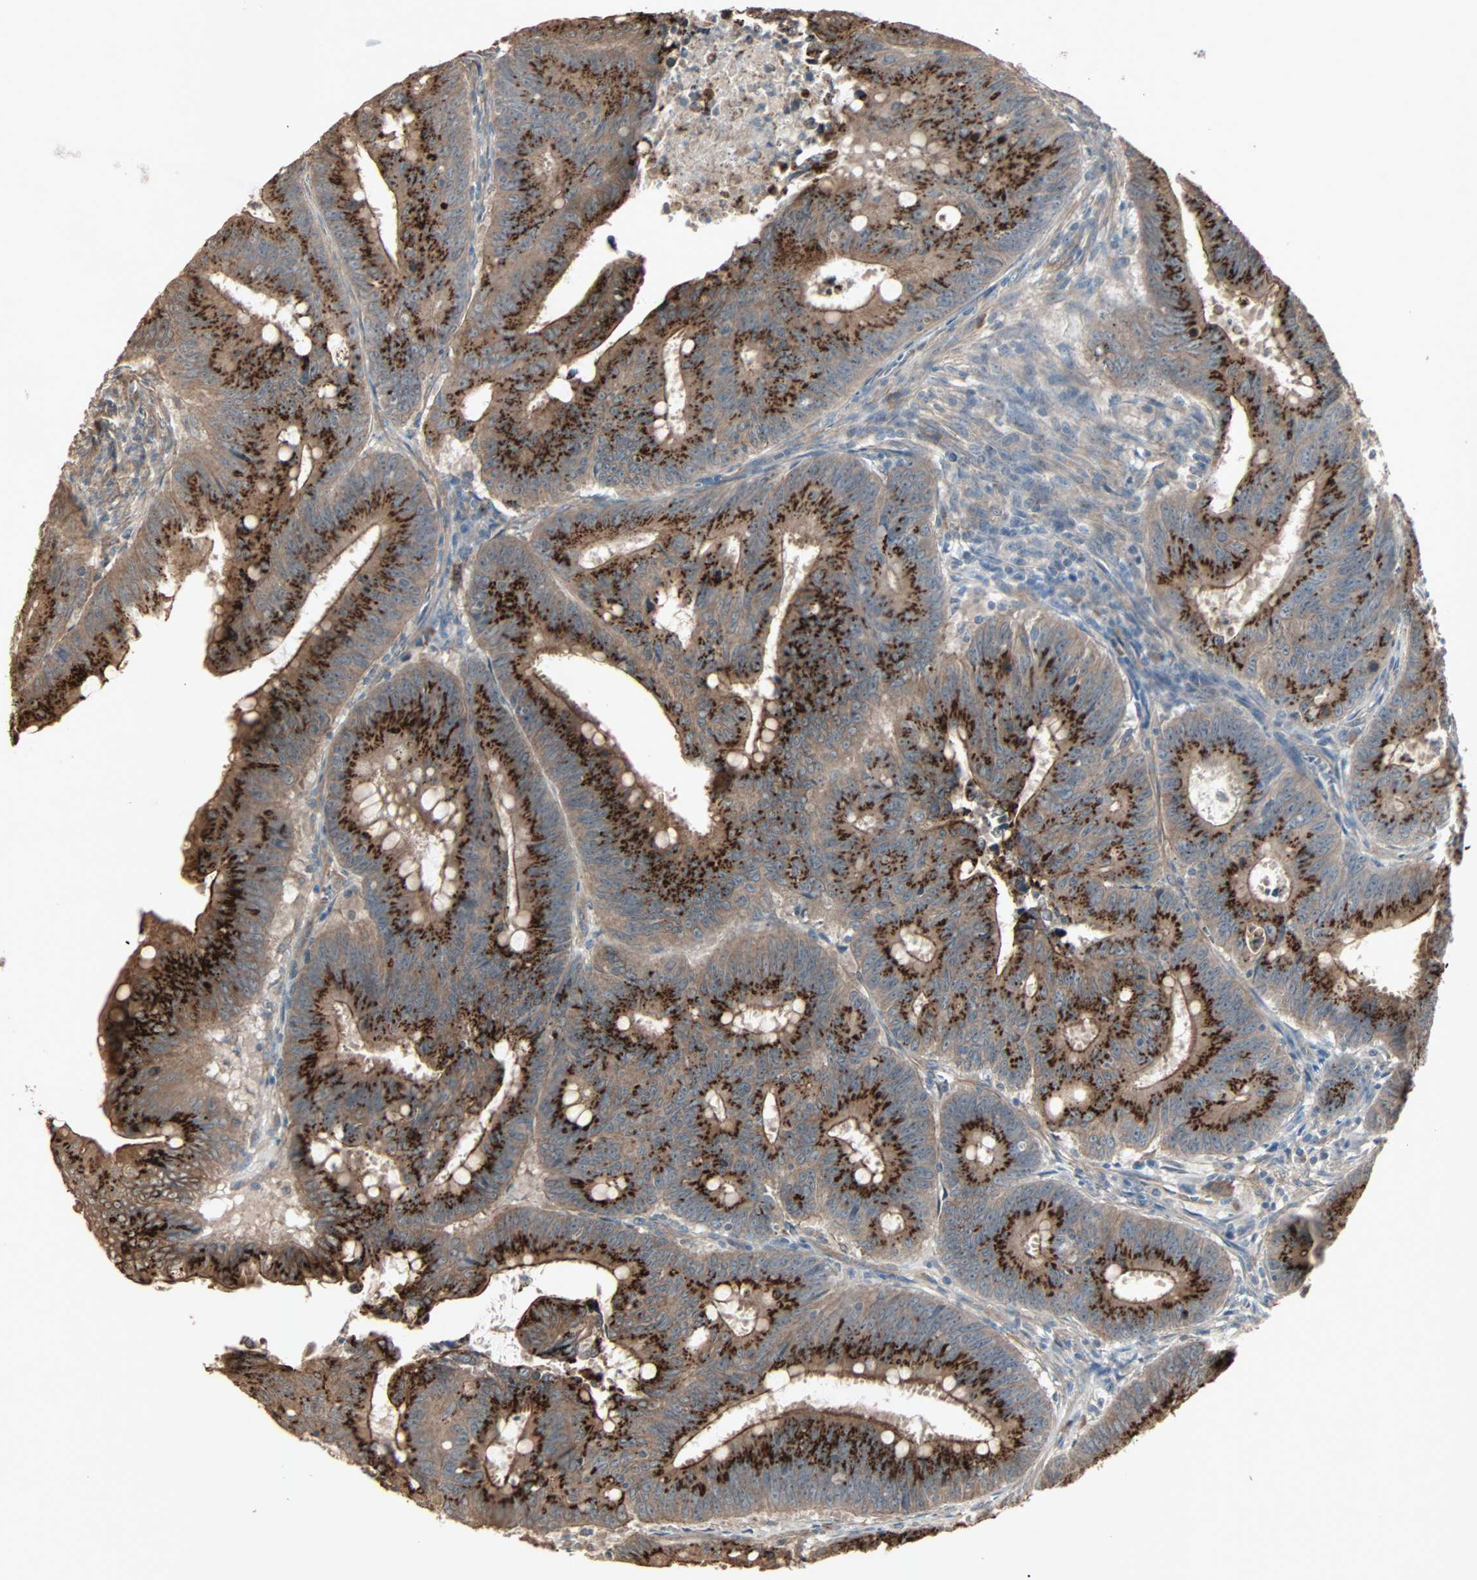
{"staining": {"intensity": "strong", "quantity": ">75%", "location": "cytoplasmic/membranous"}, "tissue": "colorectal cancer", "cell_type": "Tumor cells", "image_type": "cancer", "snomed": [{"axis": "morphology", "description": "Adenocarcinoma, NOS"}, {"axis": "topography", "description": "Colon"}], "caption": "Protein analysis of colorectal cancer tissue shows strong cytoplasmic/membranous expression in about >75% of tumor cells.", "gene": "GALNT3", "patient": {"sex": "male", "age": 45}}